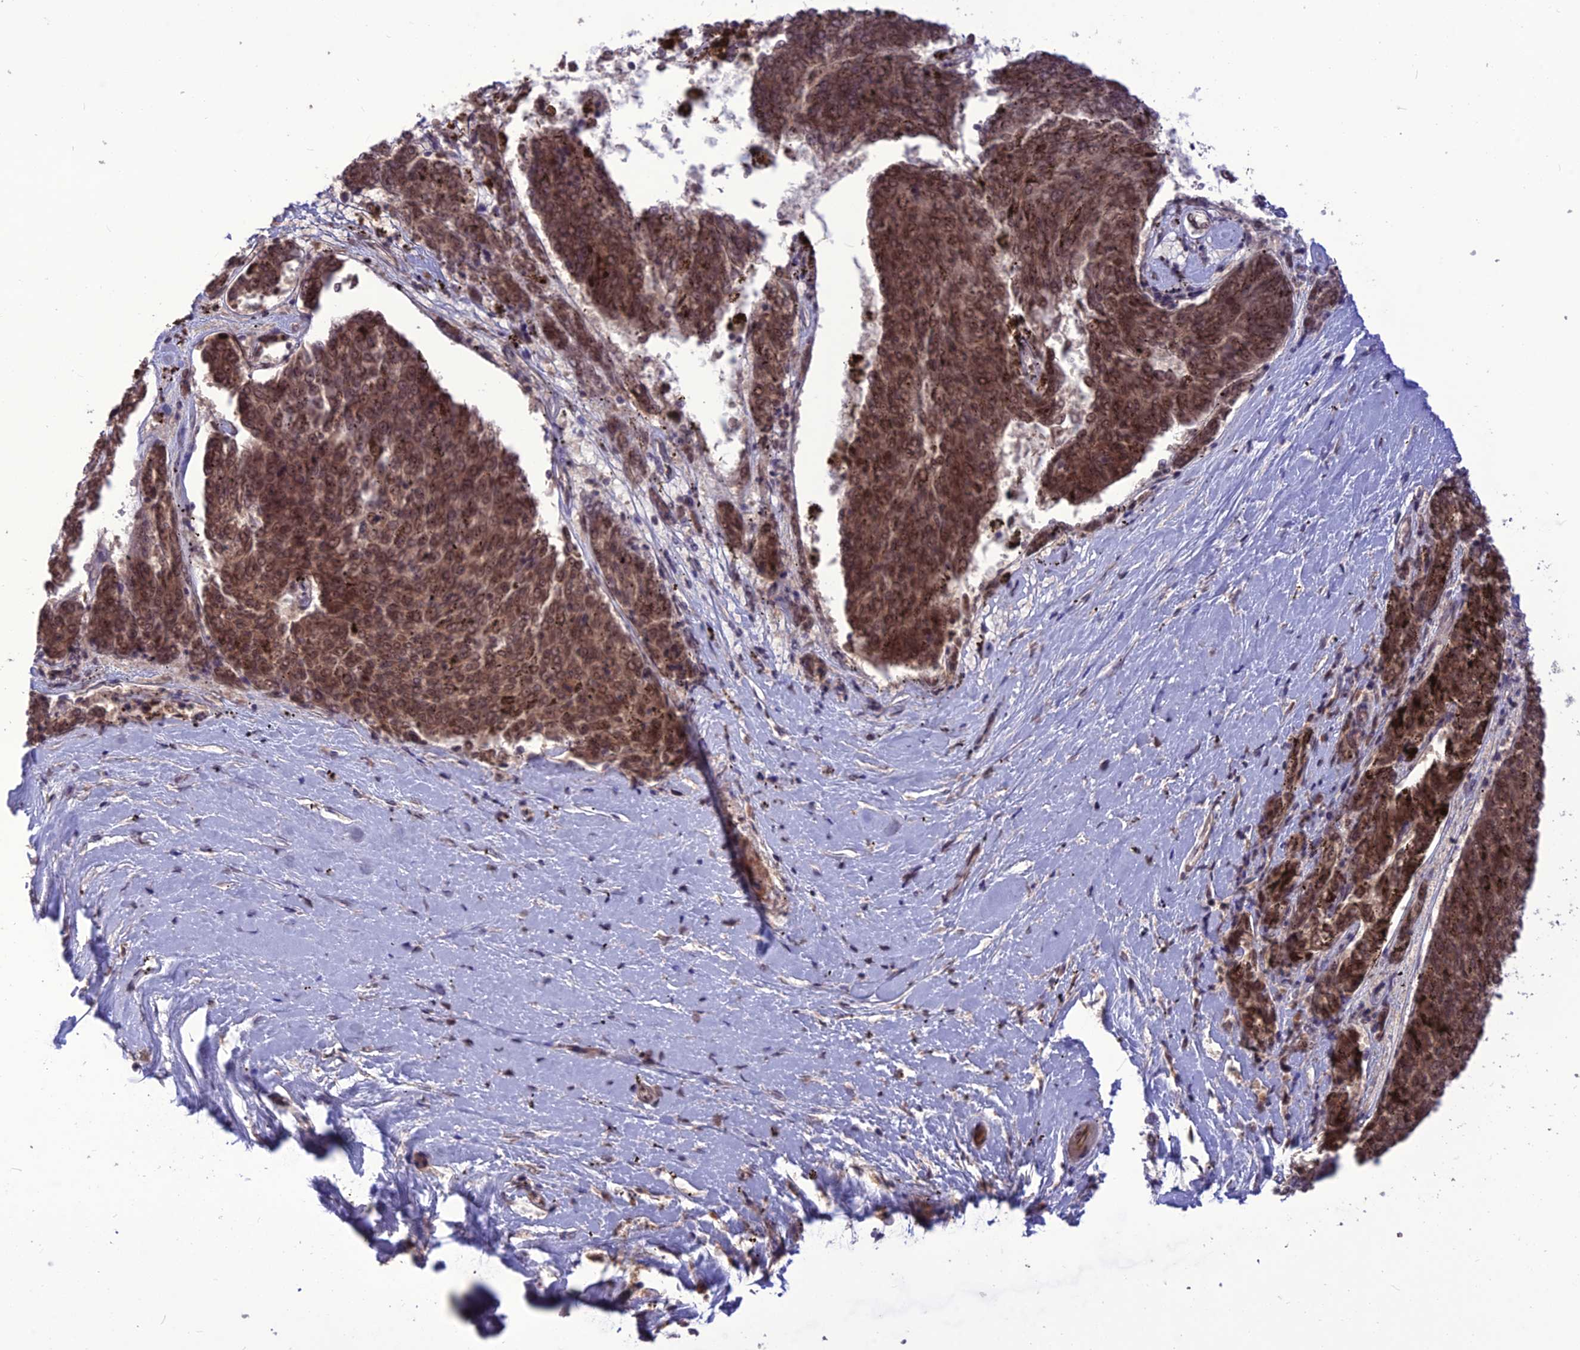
{"staining": {"intensity": "moderate", "quantity": ">75%", "location": "cytoplasmic/membranous,nuclear"}, "tissue": "melanoma", "cell_type": "Tumor cells", "image_type": "cancer", "snomed": [{"axis": "morphology", "description": "Malignant melanoma, NOS"}, {"axis": "topography", "description": "Skin"}], "caption": "Immunohistochemical staining of human malignant melanoma demonstrates moderate cytoplasmic/membranous and nuclear protein expression in approximately >75% of tumor cells.", "gene": "DIS3", "patient": {"sex": "female", "age": 72}}